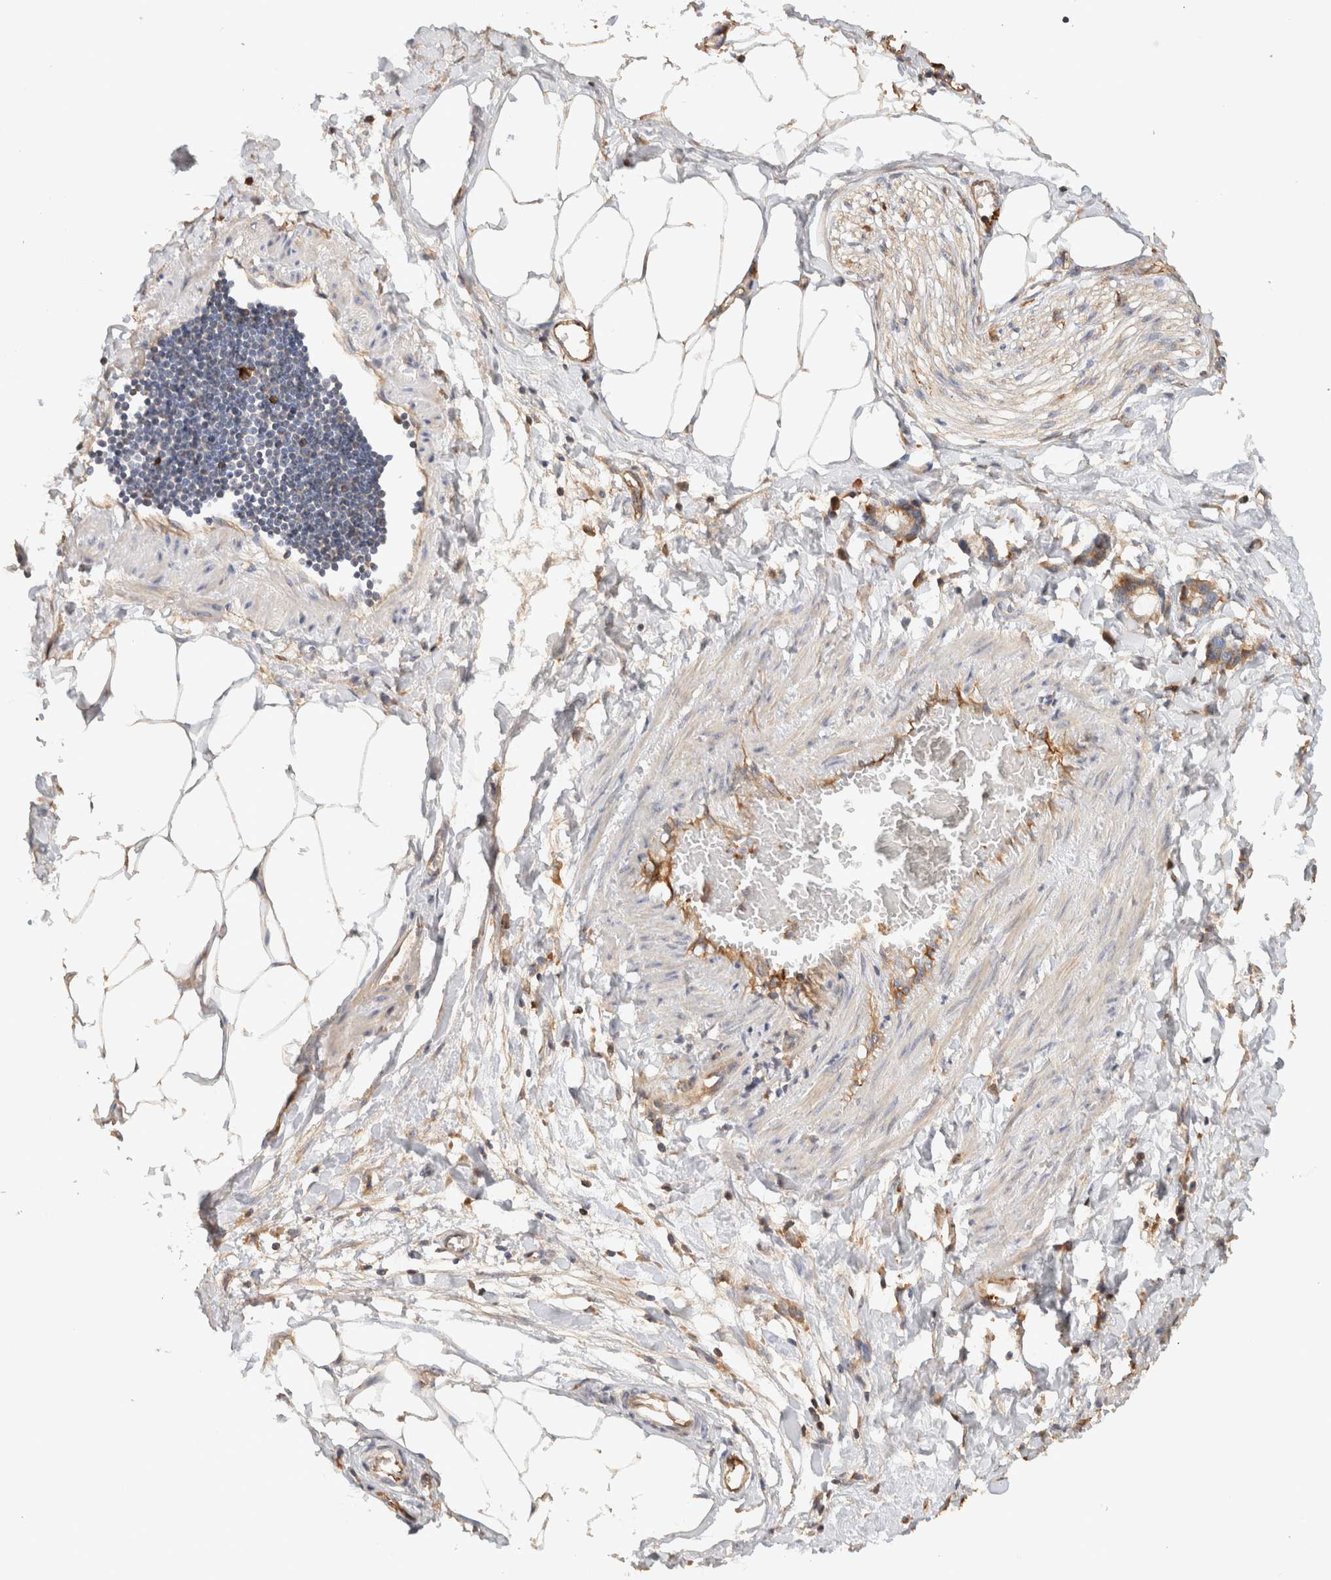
{"staining": {"intensity": "weak", "quantity": "<25%", "location": "cytoplasmic/membranous"}, "tissue": "adipose tissue", "cell_type": "Adipocytes", "image_type": "normal", "snomed": [{"axis": "morphology", "description": "Normal tissue, NOS"}, {"axis": "morphology", "description": "Adenocarcinoma, NOS"}, {"axis": "topography", "description": "Colon"}, {"axis": "topography", "description": "Peripheral nerve tissue"}], "caption": "Immunohistochemistry of normal adipose tissue shows no staining in adipocytes.", "gene": "PROS1", "patient": {"sex": "male", "age": 14}}